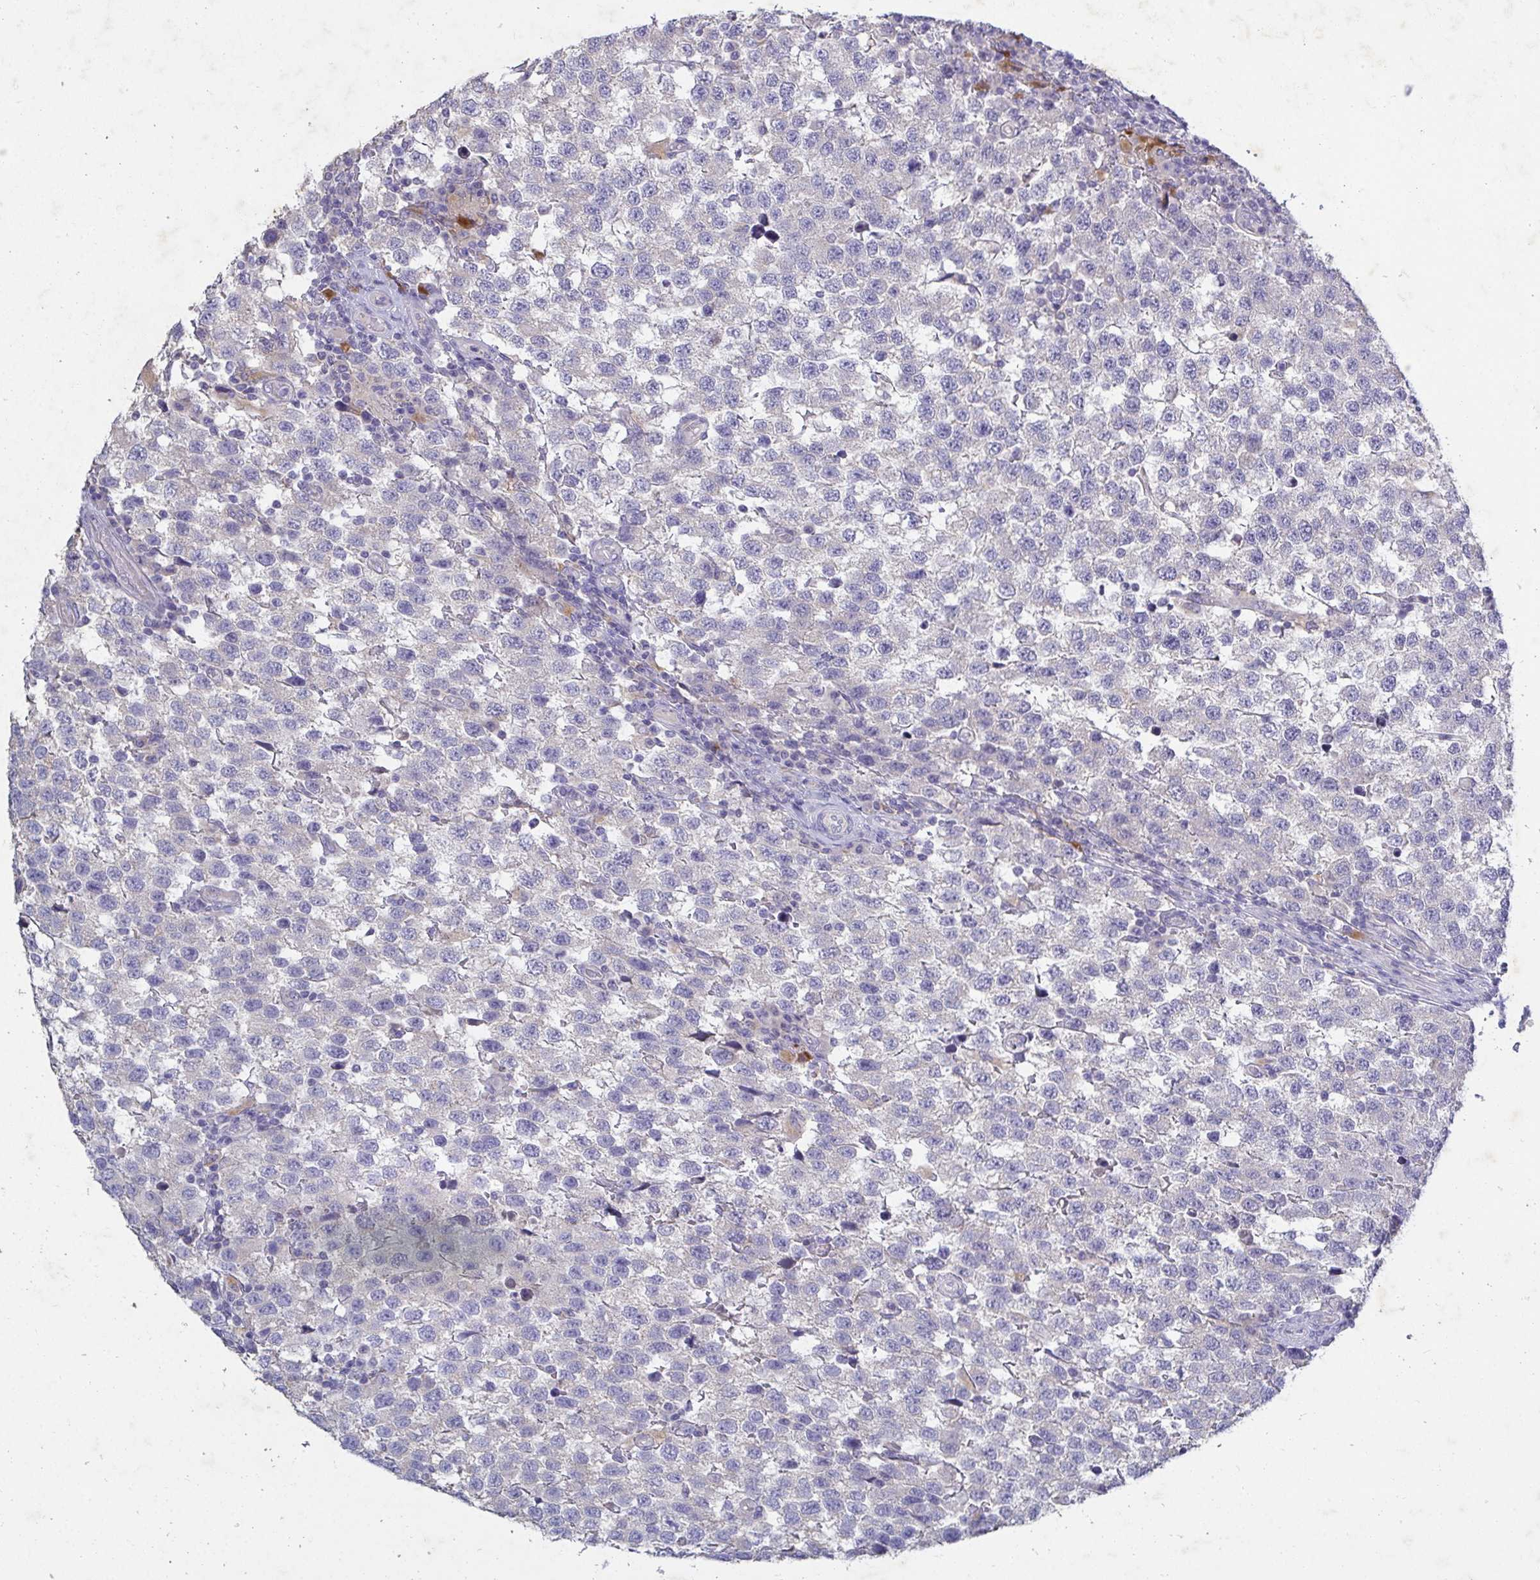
{"staining": {"intensity": "negative", "quantity": "none", "location": "none"}, "tissue": "testis cancer", "cell_type": "Tumor cells", "image_type": "cancer", "snomed": [{"axis": "morphology", "description": "Seminoma, NOS"}, {"axis": "topography", "description": "Testis"}], "caption": "Immunohistochemical staining of testis cancer displays no significant staining in tumor cells.", "gene": "GALNT13", "patient": {"sex": "male", "age": 34}}